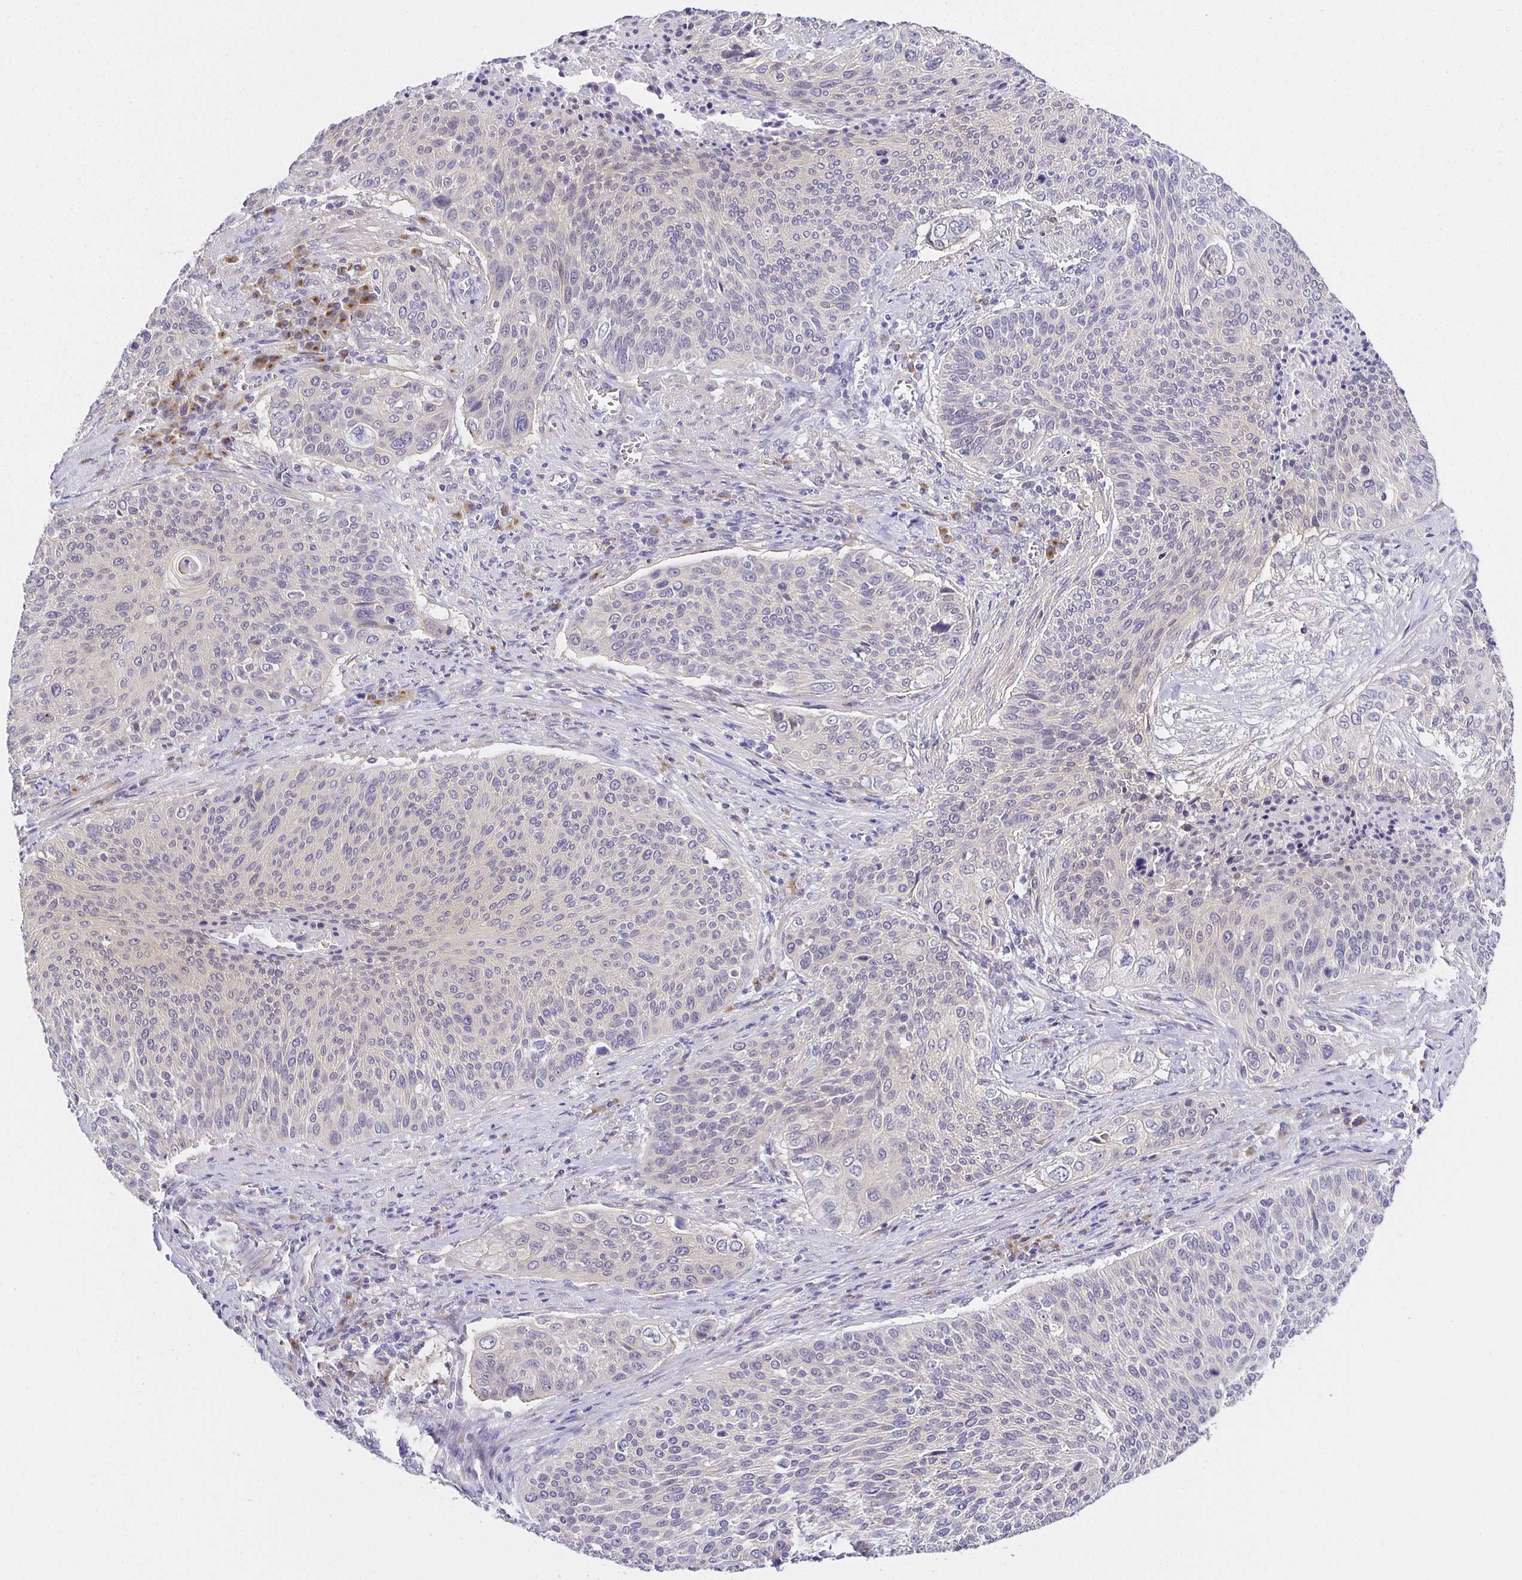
{"staining": {"intensity": "negative", "quantity": "none", "location": "none"}, "tissue": "cervical cancer", "cell_type": "Tumor cells", "image_type": "cancer", "snomed": [{"axis": "morphology", "description": "Squamous cell carcinoma, NOS"}, {"axis": "topography", "description": "Cervix"}], "caption": "The image shows no staining of tumor cells in squamous cell carcinoma (cervical). (Stains: DAB IHC with hematoxylin counter stain, Microscopy: brightfield microscopy at high magnification).", "gene": "OPALIN", "patient": {"sex": "female", "age": 31}}